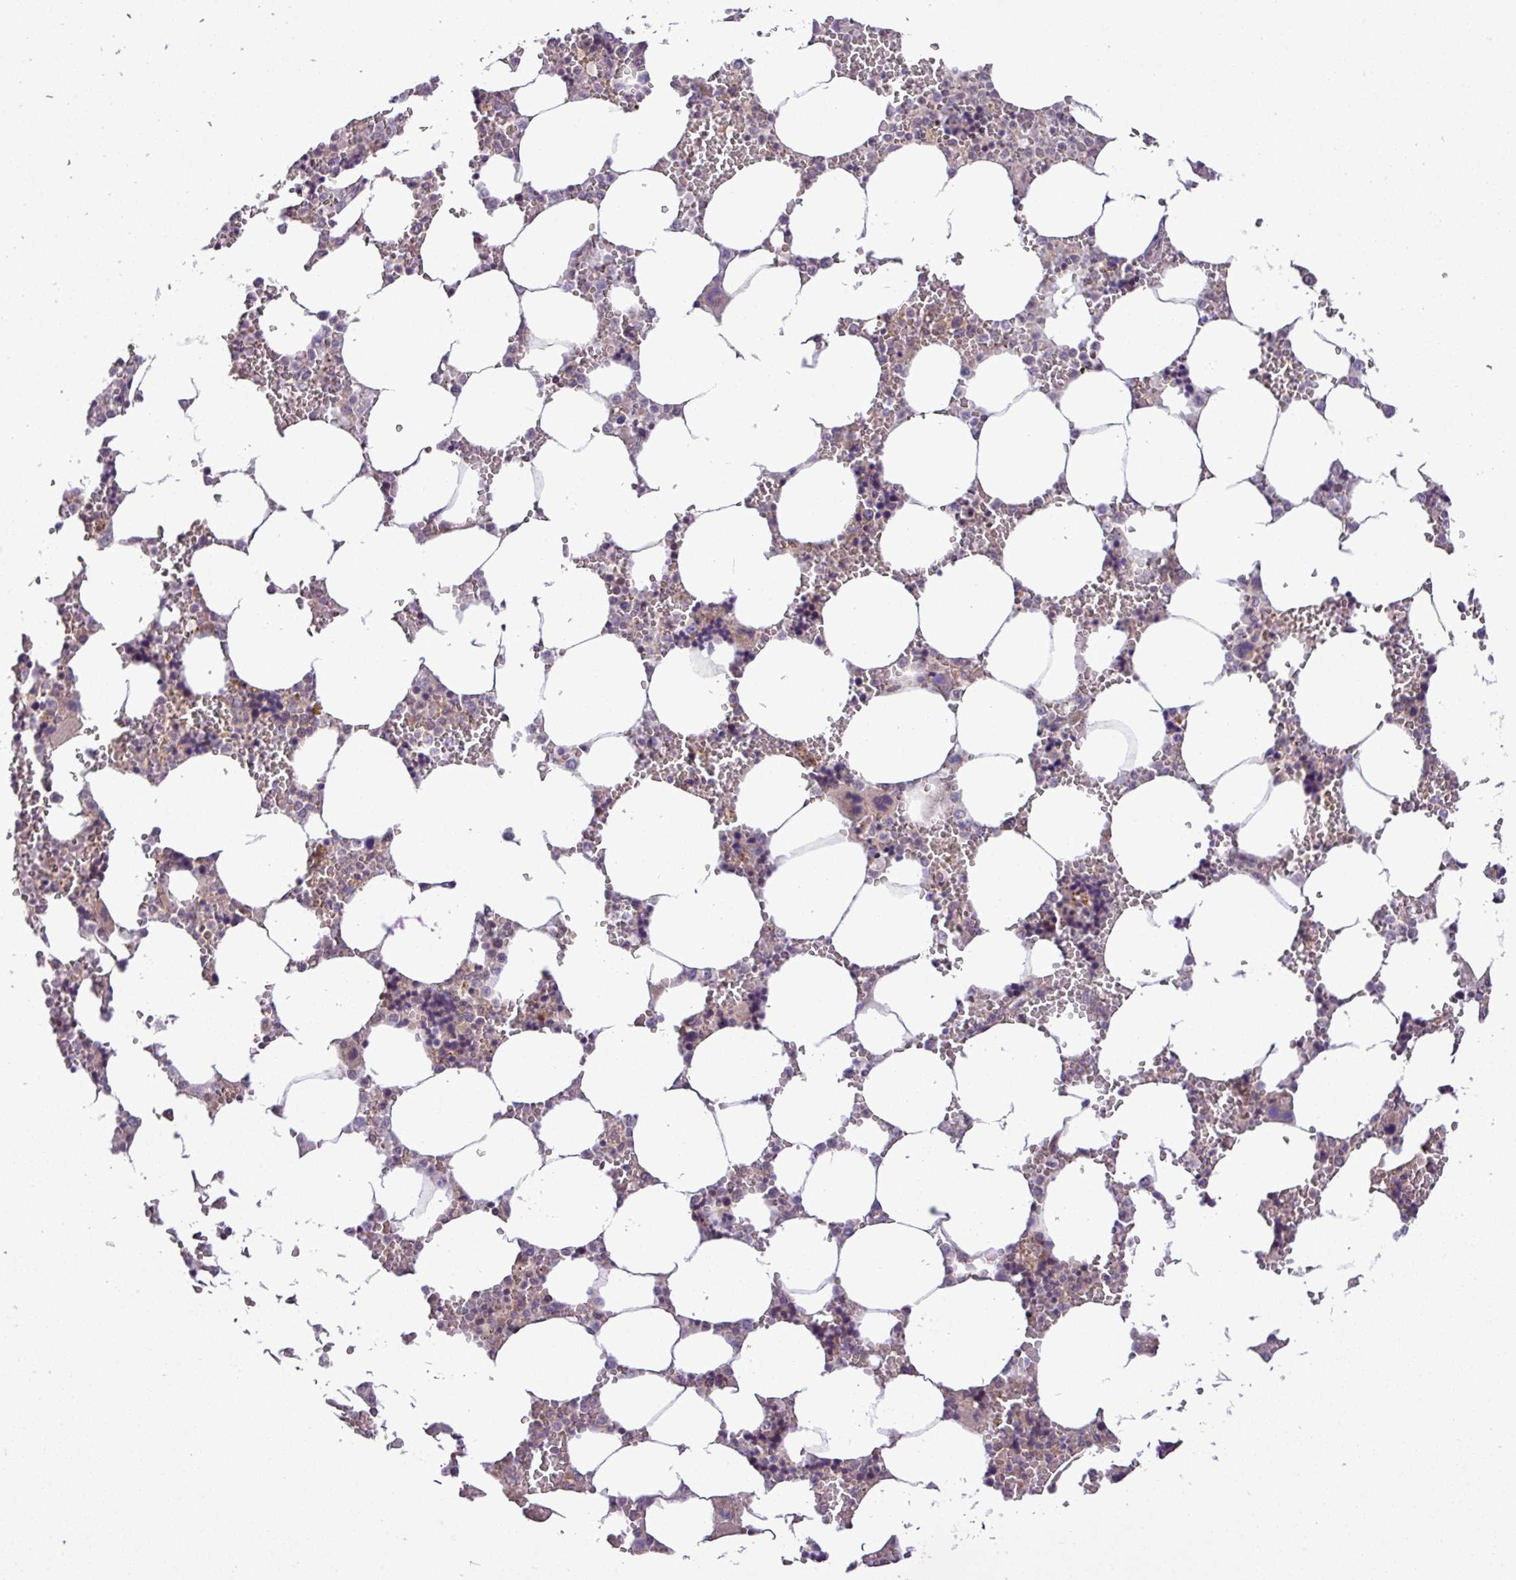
{"staining": {"intensity": "moderate", "quantity": "25%-75%", "location": "cytoplasmic/membranous,nuclear"}, "tissue": "bone marrow", "cell_type": "Hematopoietic cells", "image_type": "normal", "snomed": [{"axis": "morphology", "description": "Normal tissue, NOS"}, {"axis": "topography", "description": "Bone marrow"}], "caption": "Hematopoietic cells show medium levels of moderate cytoplasmic/membranous,nuclear positivity in about 25%-75% of cells in unremarkable bone marrow. (DAB (3,3'-diaminobenzidine) = brown stain, brightfield microscopy at high magnification).", "gene": "CARHSP1", "patient": {"sex": "male", "age": 64}}